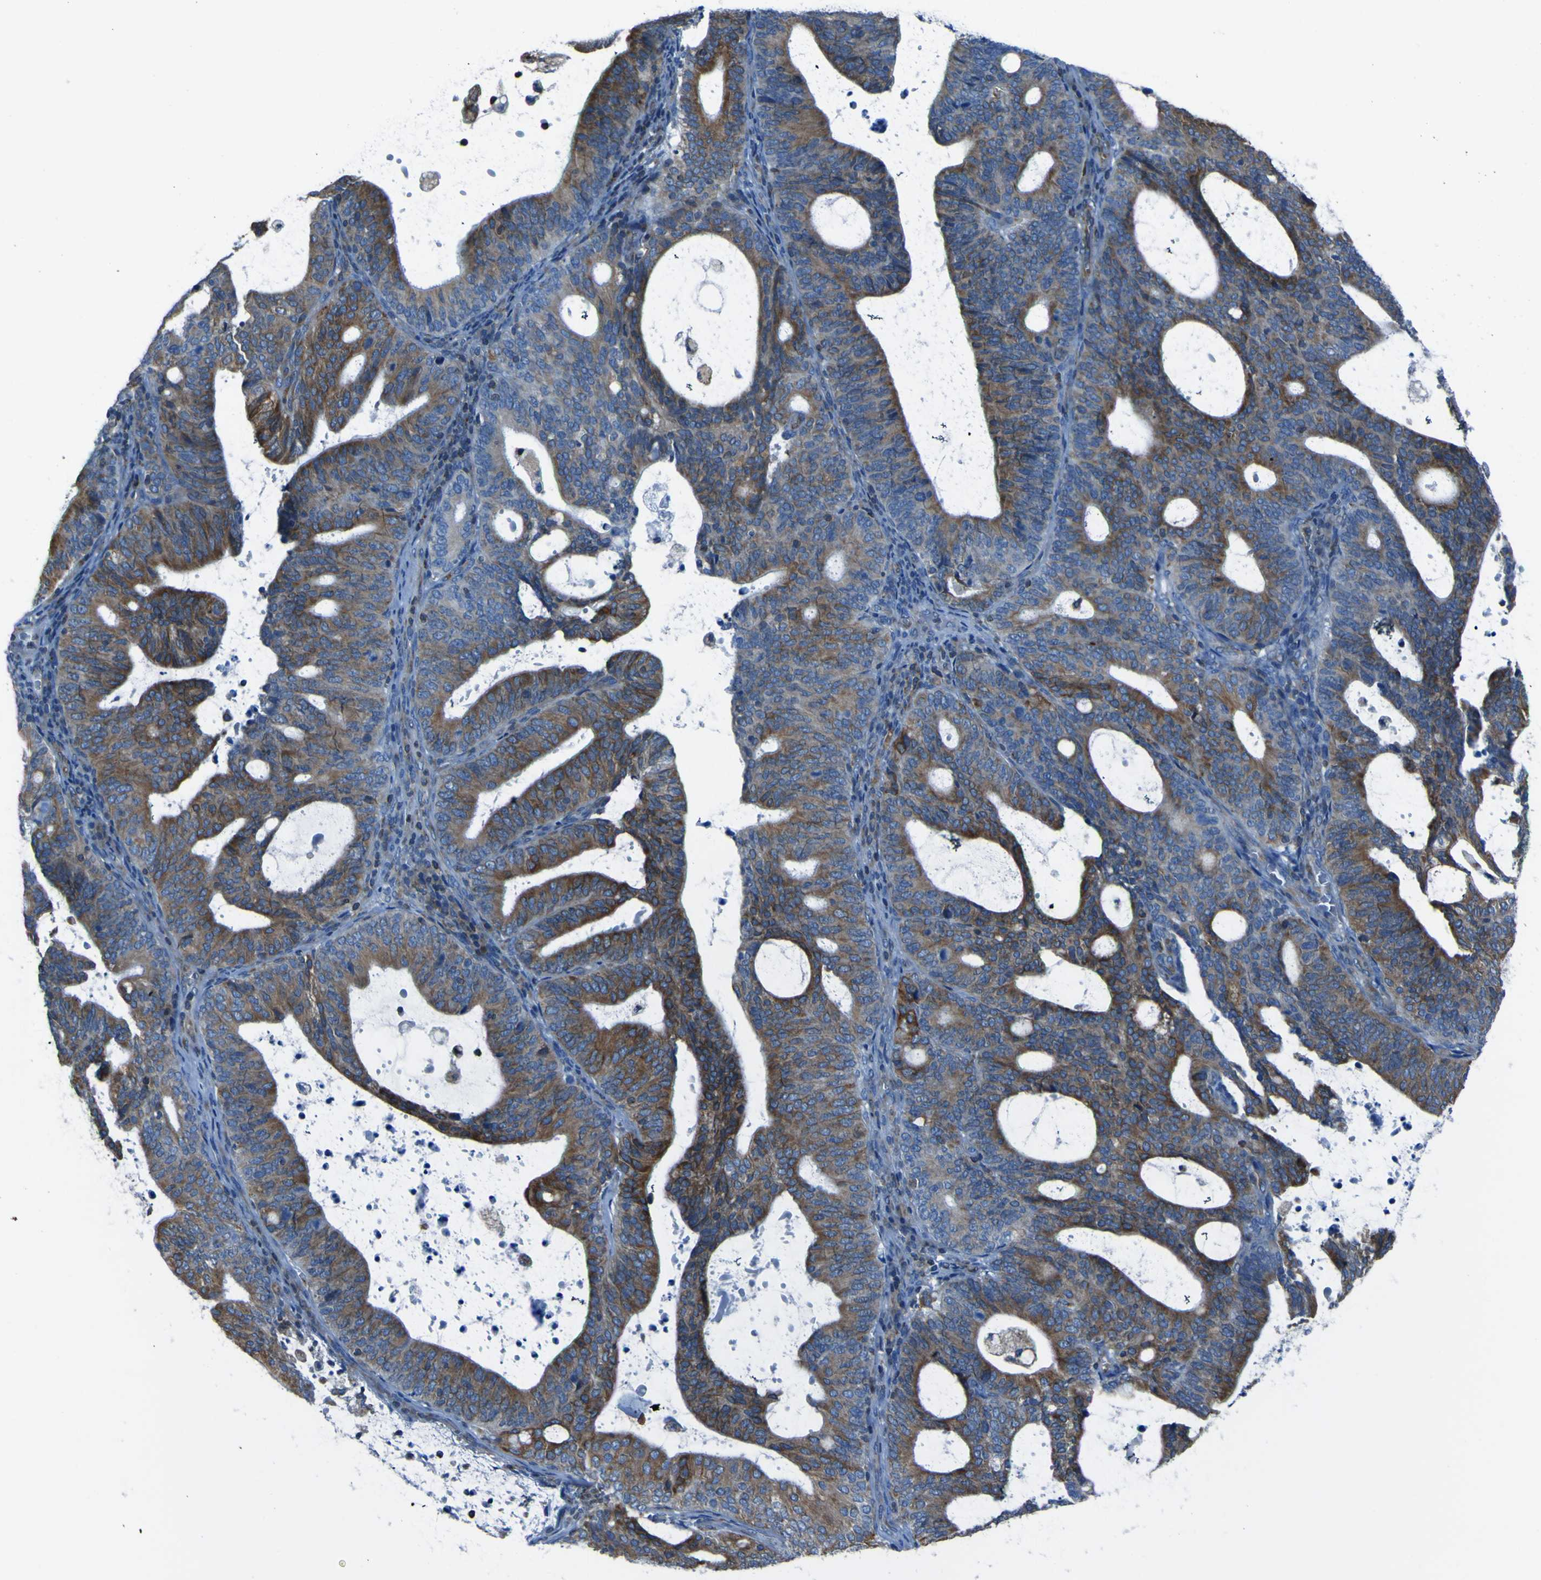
{"staining": {"intensity": "strong", "quantity": "25%-75%", "location": "cytoplasmic/membranous"}, "tissue": "endometrial cancer", "cell_type": "Tumor cells", "image_type": "cancer", "snomed": [{"axis": "morphology", "description": "Adenocarcinoma, NOS"}, {"axis": "topography", "description": "Uterus"}], "caption": "Immunohistochemistry (IHC) histopathology image of human endometrial cancer (adenocarcinoma) stained for a protein (brown), which reveals high levels of strong cytoplasmic/membranous positivity in approximately 25%-75% of tumor cells.", "gene": "STIM1", "patient": {"sex": "female", "age": 83}}